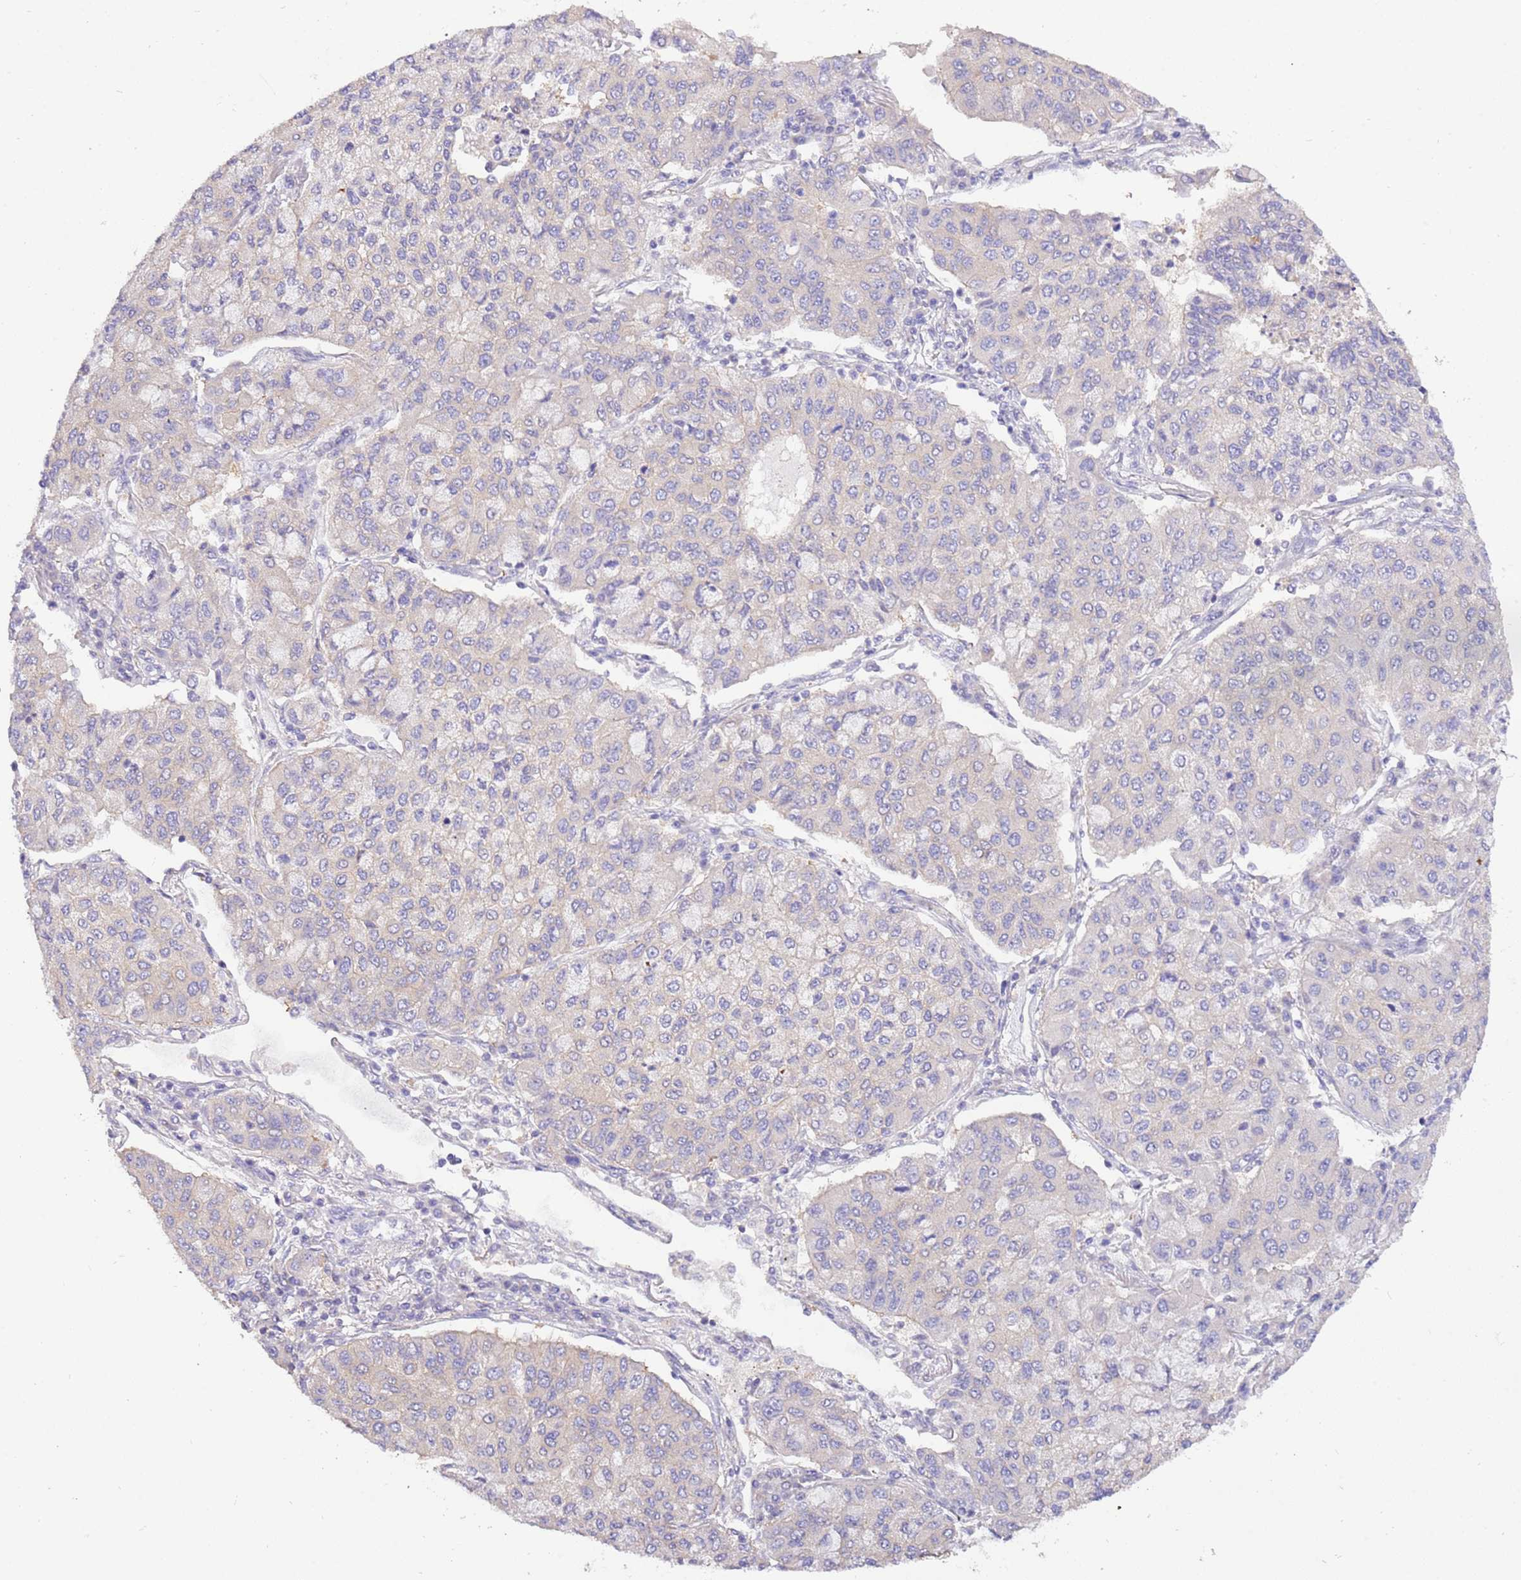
{"staining": {"intensity": "negative", "quantity": "none", "location": "none"}, "tissue": "lung cancer", "cell_type": "Tumor cells", "image_type": "cancer", "snomed": [{"axis": "morphology", "description": "Squamous cell carcinoma, NOS"}, {"axis": "topography", "description": "Lung"}], "caption": "The image exhibits no staining of tumor cells in lung cancer.", "gene": "STIP1", "patient": {"sex": "male", "age": 74}}